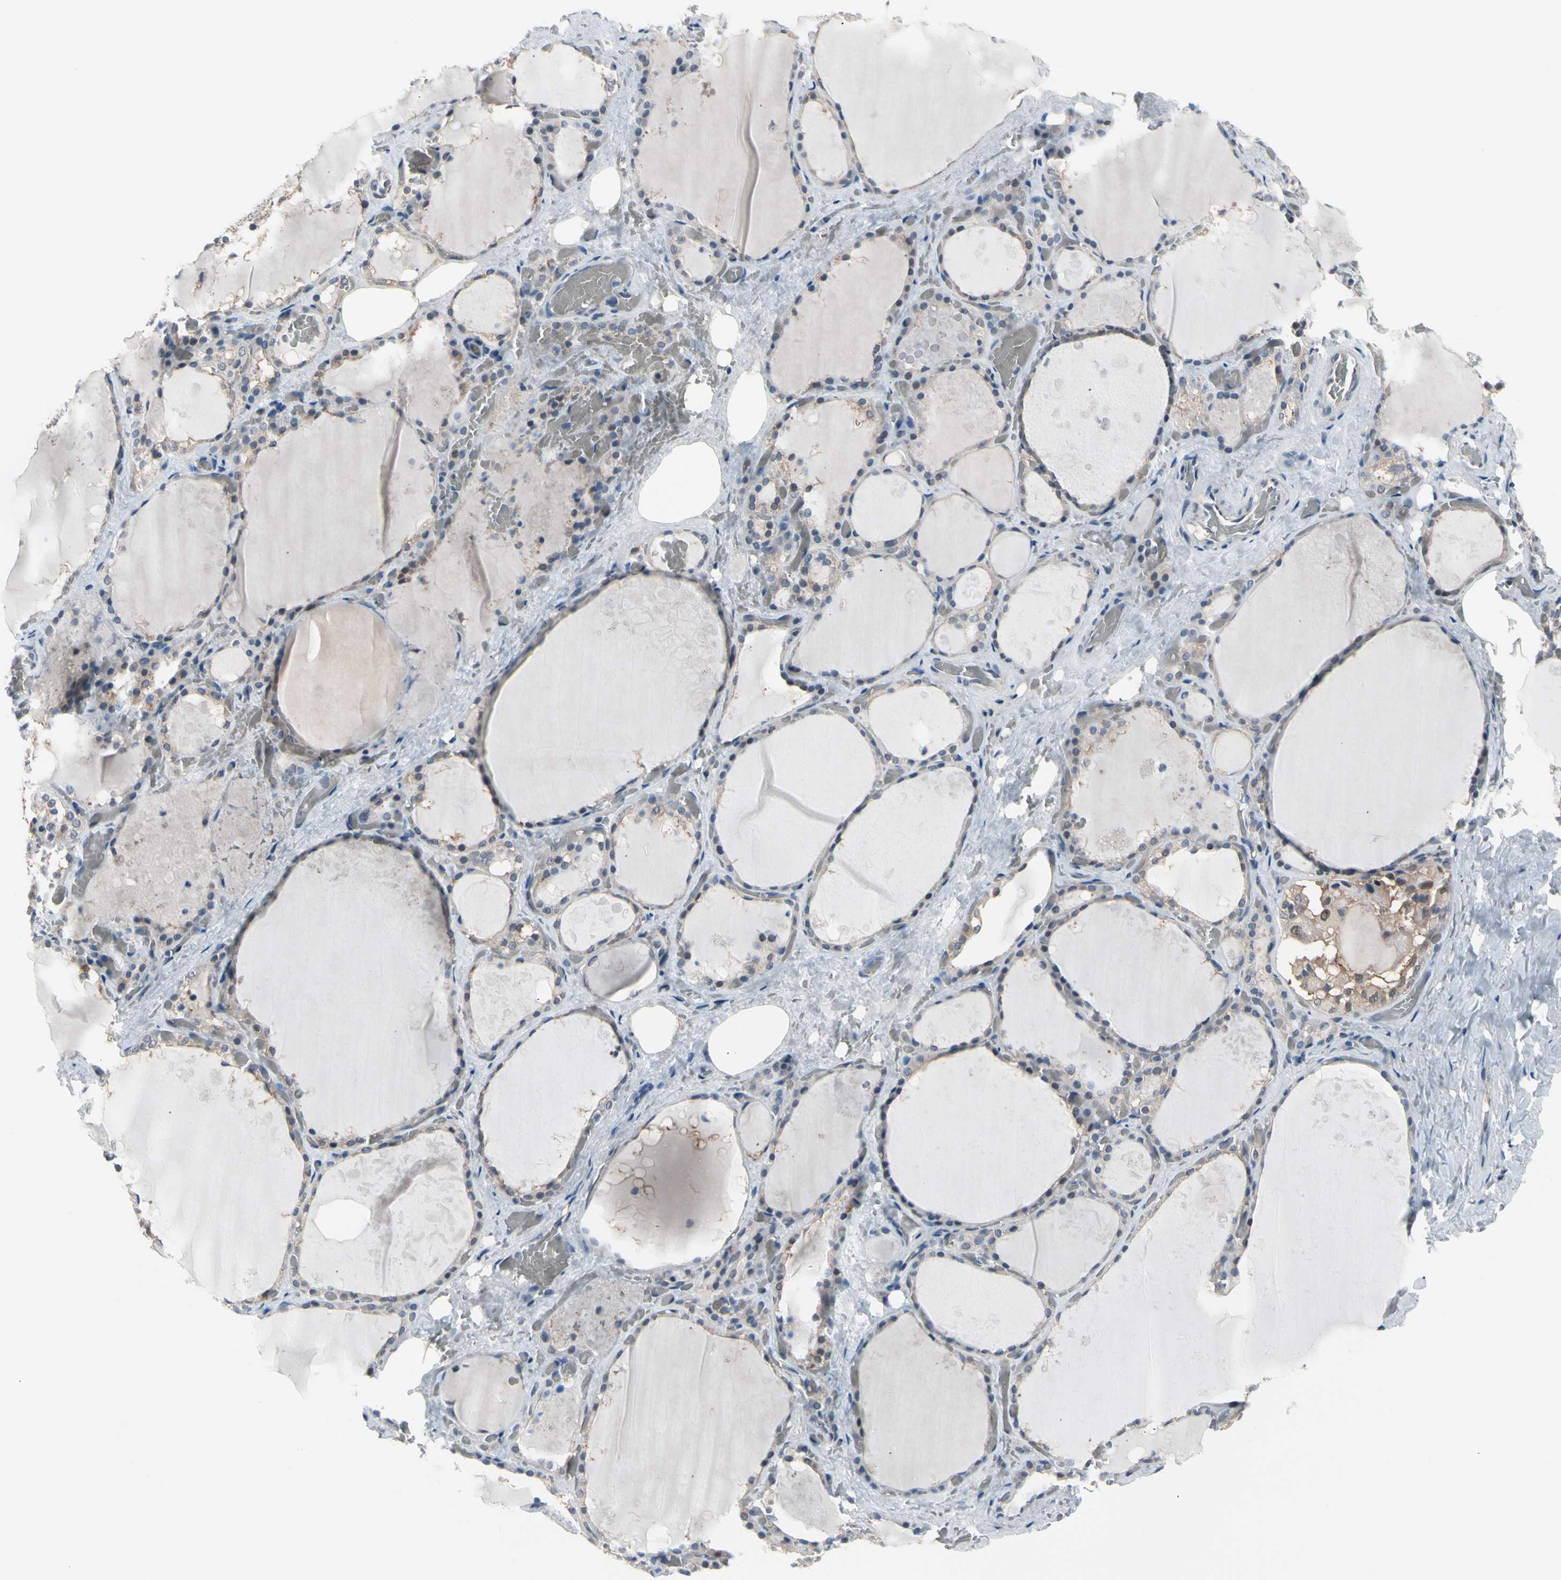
{"staining": {"intensity": "weak", "quantity": ">75%", "location": "cytoplasmic/membranous"}, "tissue": "thyroid gland", "cell_type": "Glandular cells", "image_type": "normal", "snomed": [{"axis": "morphology", "description": "Normal tissue, NOS"}, {"axis": "topography", "description": "Thyroid gland"}], "caption": "Immunohistochemistry (IHC) photomicrograph of unremarkable thyroid gland: human thyroid gland stained using immunohistochemistry displays low levels of weak protein expression localized specifically in the cytoplasmic/membranous of glandular cells, appearing as a cytoplasmic/membranous brown color.", "gene": "ENSG00000256646", "patient": {"sex": "male", "age": 61}}